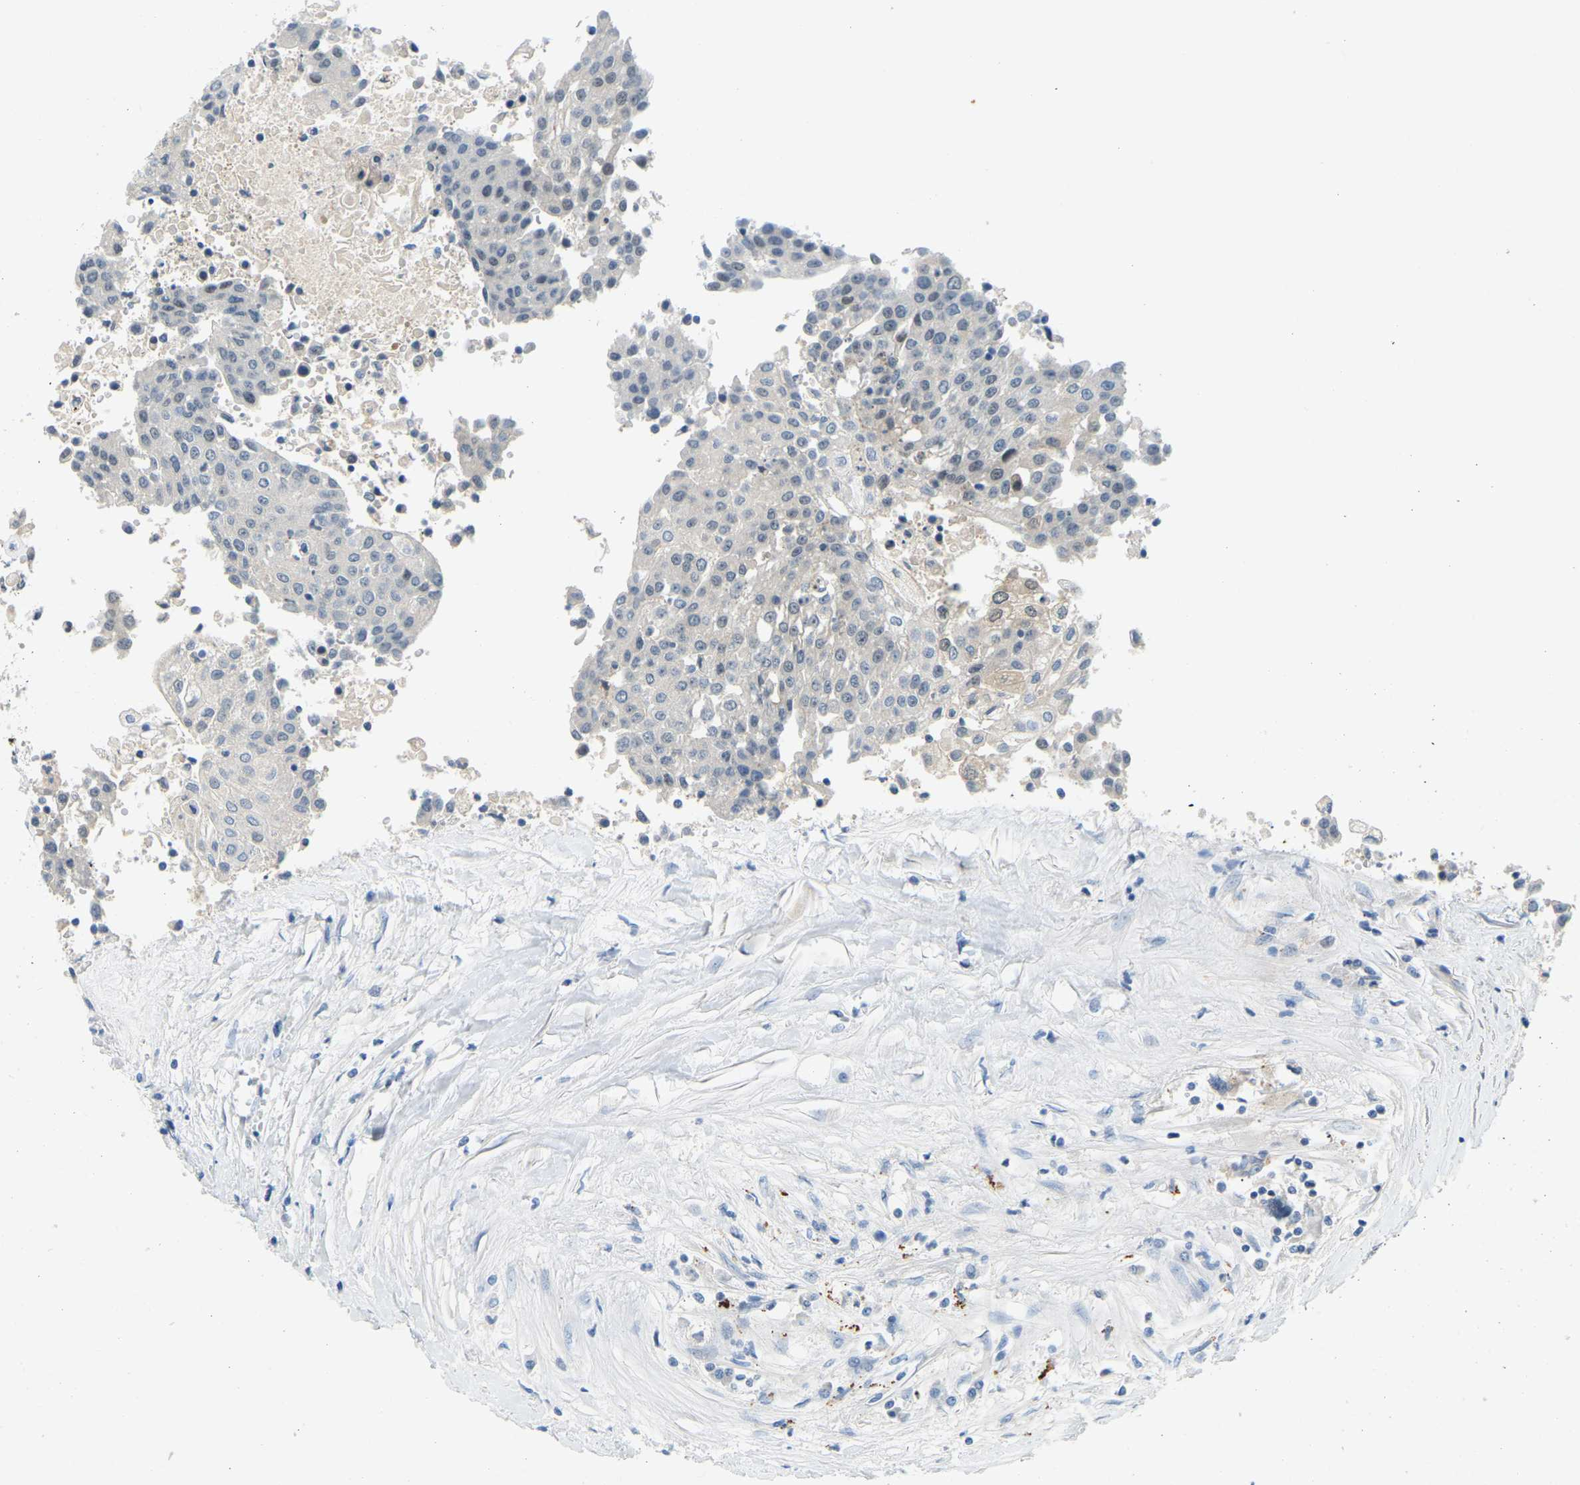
{"staining": {"intensity": "negative", "quantity": "none", "location": "none"}, "tissue": "urothelial cancer", "cell_type": "Tumor cells", "image_type": "cancer", "snomed": [{"axis": "morphology", "description": "Urothelial carcinoma, High grade"}, {"axis": "topography", "description": "Urinary bladder"}], "caption": "There is no significant positivity in tumor cells of high-grade urothelial carcinoma. (DAB (3,3'-diaminobenzidine) IHC with hematoxylin counter stain).", "gene": "NME8", "patient": {"sex": "female", "age": 85}}